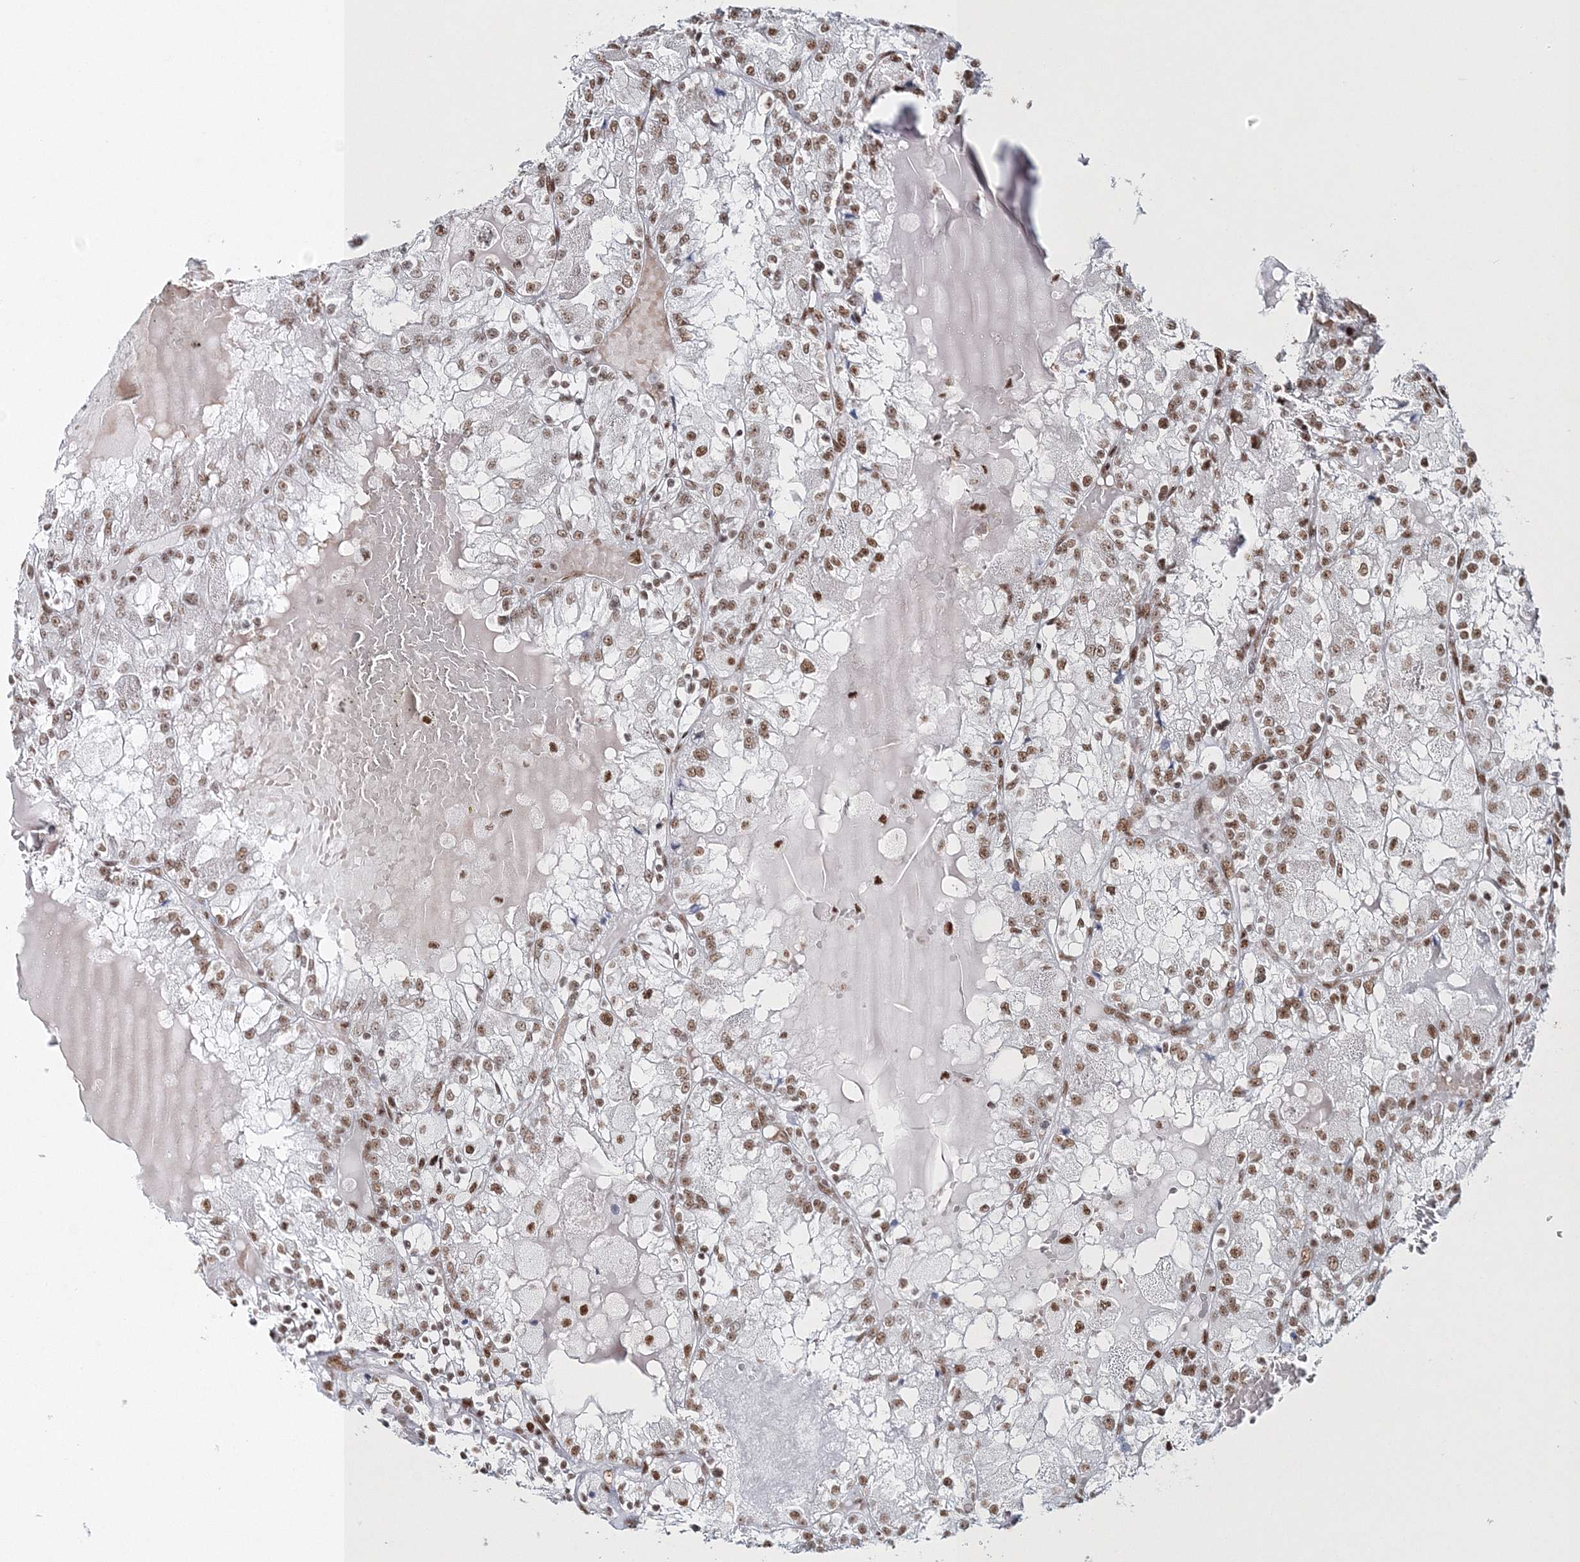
{"staining": {"intensity": "moderate", "quantity": ">75%", "location": "nuclear"}, "tissue": "renal cancer", "cell_type": "Tumor cells", "image_type": "cancer", "snomed": [{"axis": "morphology", "description": "Adenocarcinoma, NOS"}, {"axis": "topography", "description": "Kidney"}], "caption": "Protein analysis of renal adenocarcinoma tissue demonstrates moderate nuclear expression in approximately >75% of tumor cells.", "gene": "QRICH1", "patient": {"sex": "female", "age": 56}}